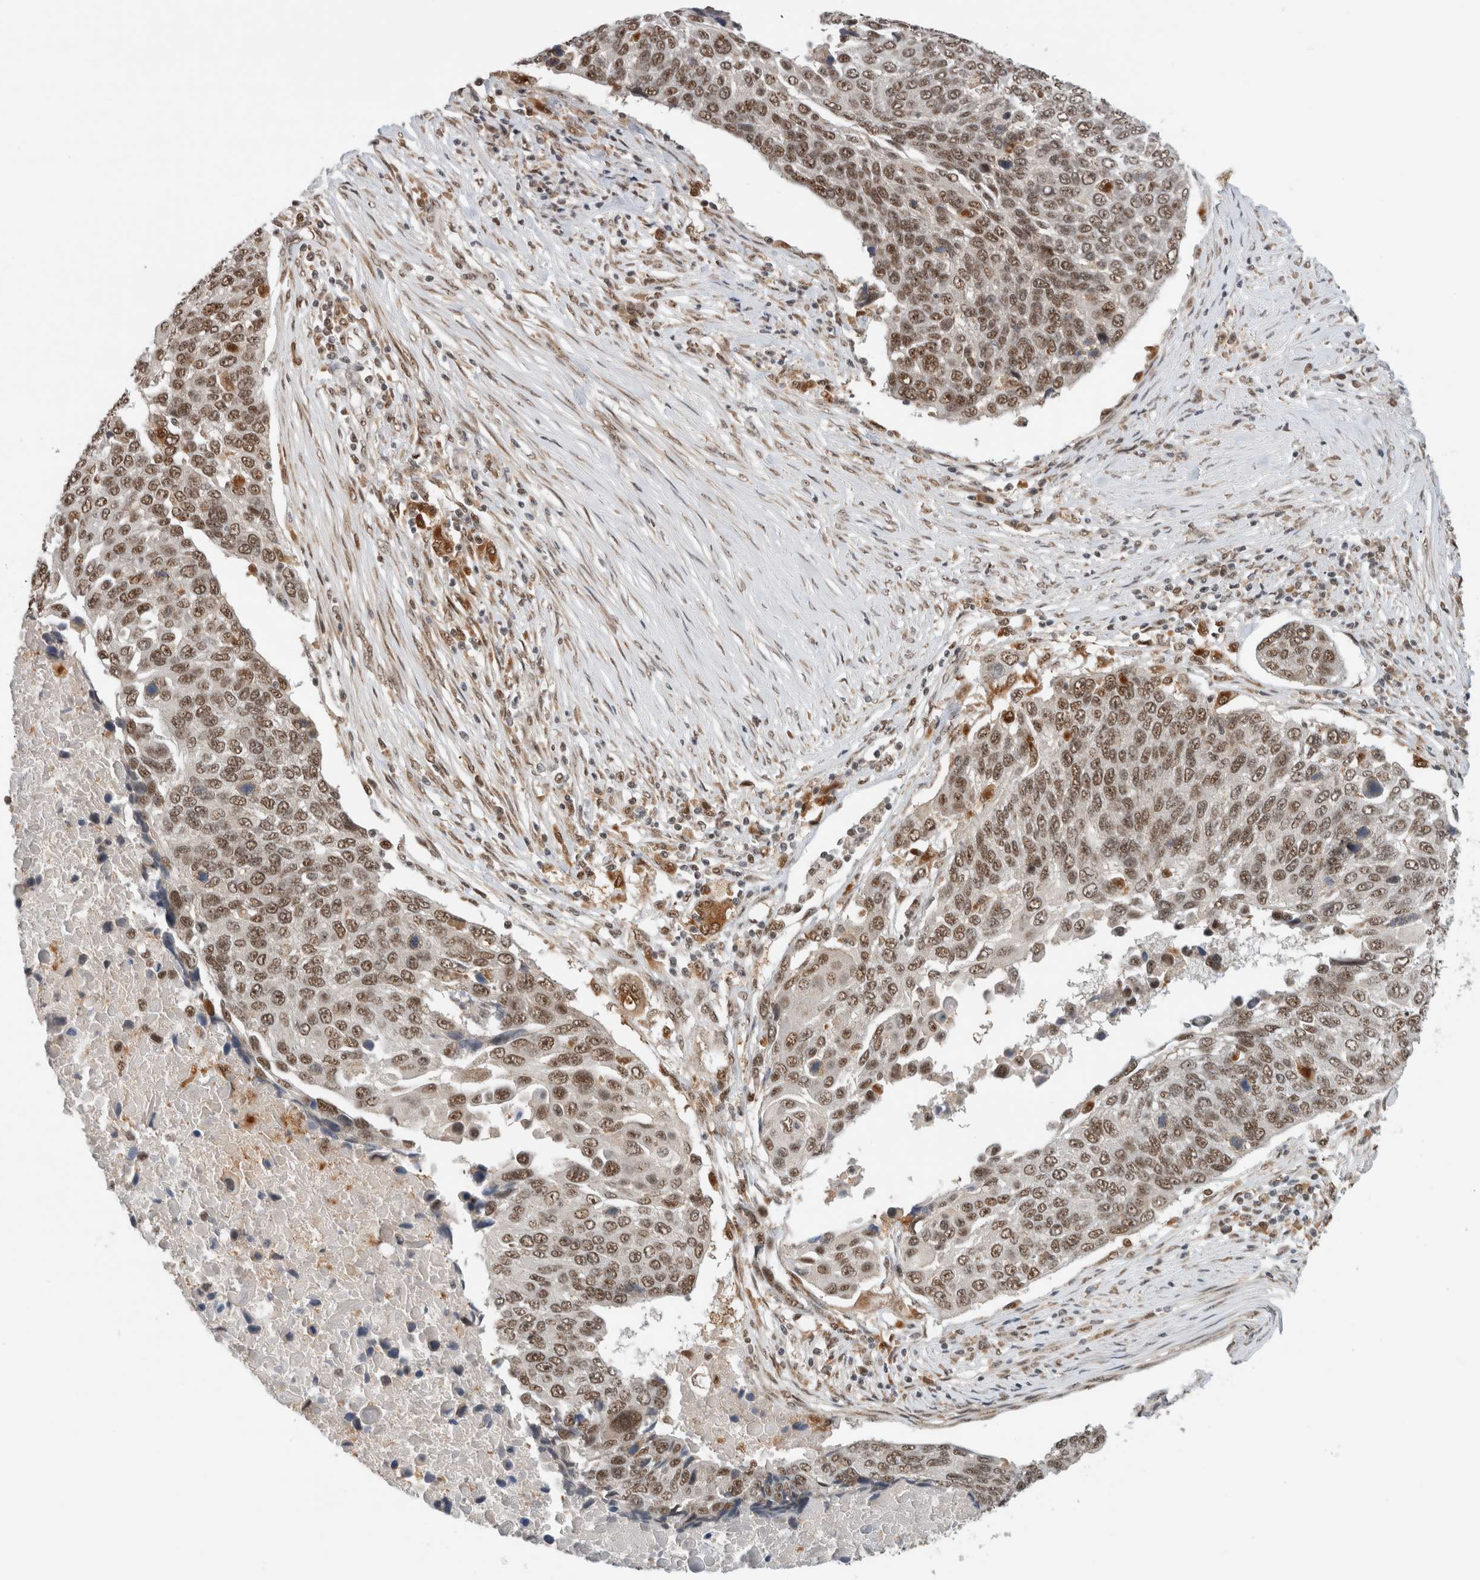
{"staining": {"intensity": "moderate", "quantity": ">75%", "location": "nuclear"}, "tissue": "lung cancer", "cell_type": "Tumor cells", "image_type": "cancer", "snomed": [{"axis": "morphology", "description": "Squamous cell carcinoma, NOS"}, {"axis": "topography", "description": "Lung"}], "caption": "Lung squamous cell carcinoma was stained to show a protein in brown. There is medium levels of moderate nuclear staining in about >75% of tumor cells.", "gene": "NCAPG2", "patient": {"sex": "male", "age": 66}}